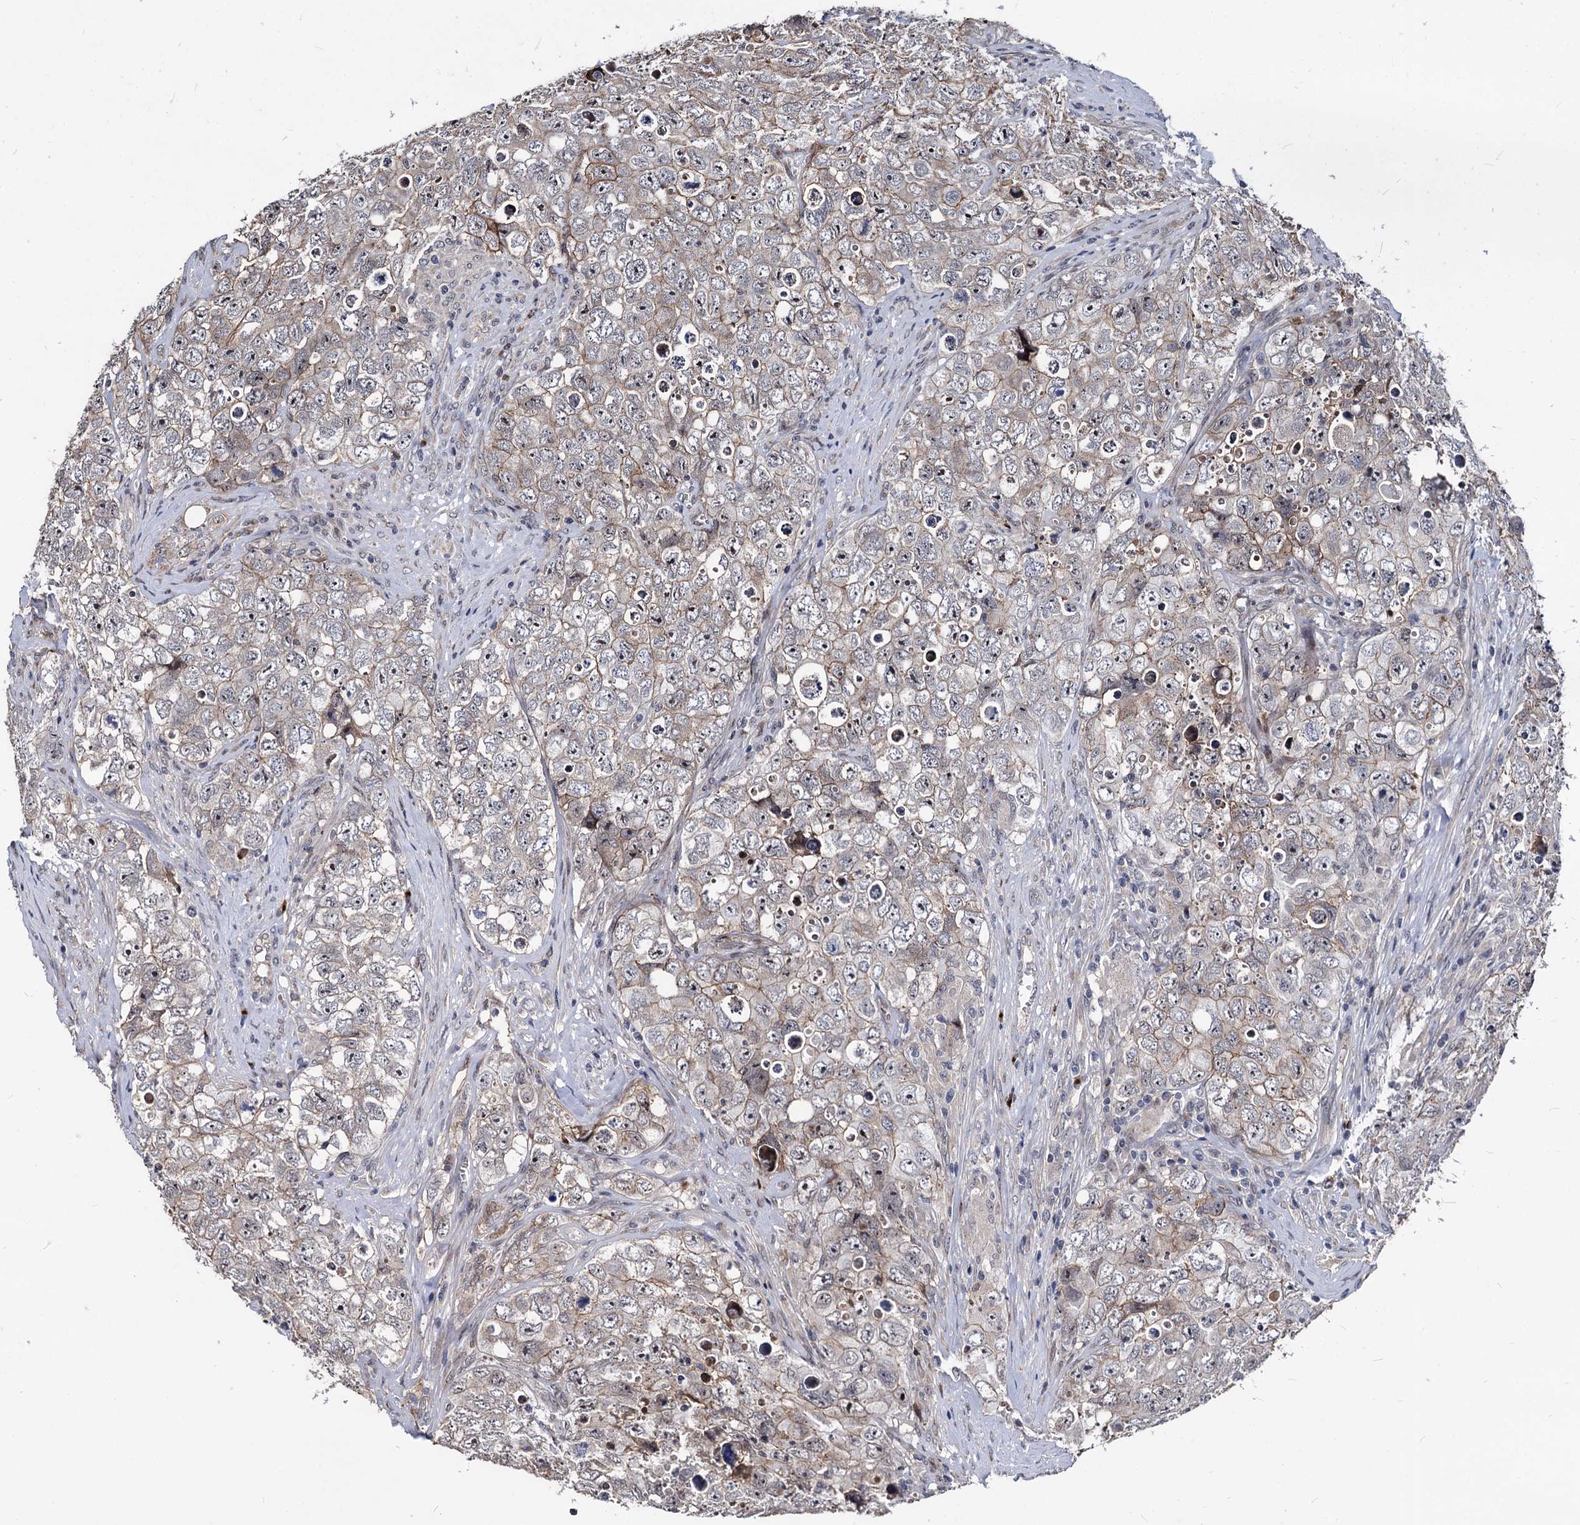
{"staining": {"intensity": "weak", "quantity": "25%-75%", "location": "cytoplasmic/membranous"}, "tissue": "testis cancer", "cell_type": "Tumor cells", "image_type": "cancer", "snomed": [{"axis": "morphology", "description": "Seminoma, NOS"}, {"axis": "morphology", "description": "Carcinoma, Embryonal, NOS"}, {"axis": "topography", "description": "Testis"}], "caption": "IHC of human testis cancer exhibits low levels of weak cytoplasmic/membranous expression in about 25%-75% of tumor cells. IHC stains the protein in brown and the nuclei are stained blue.", "gene": "SMAGP", "patient": {"sex": "male", "age": 43}}